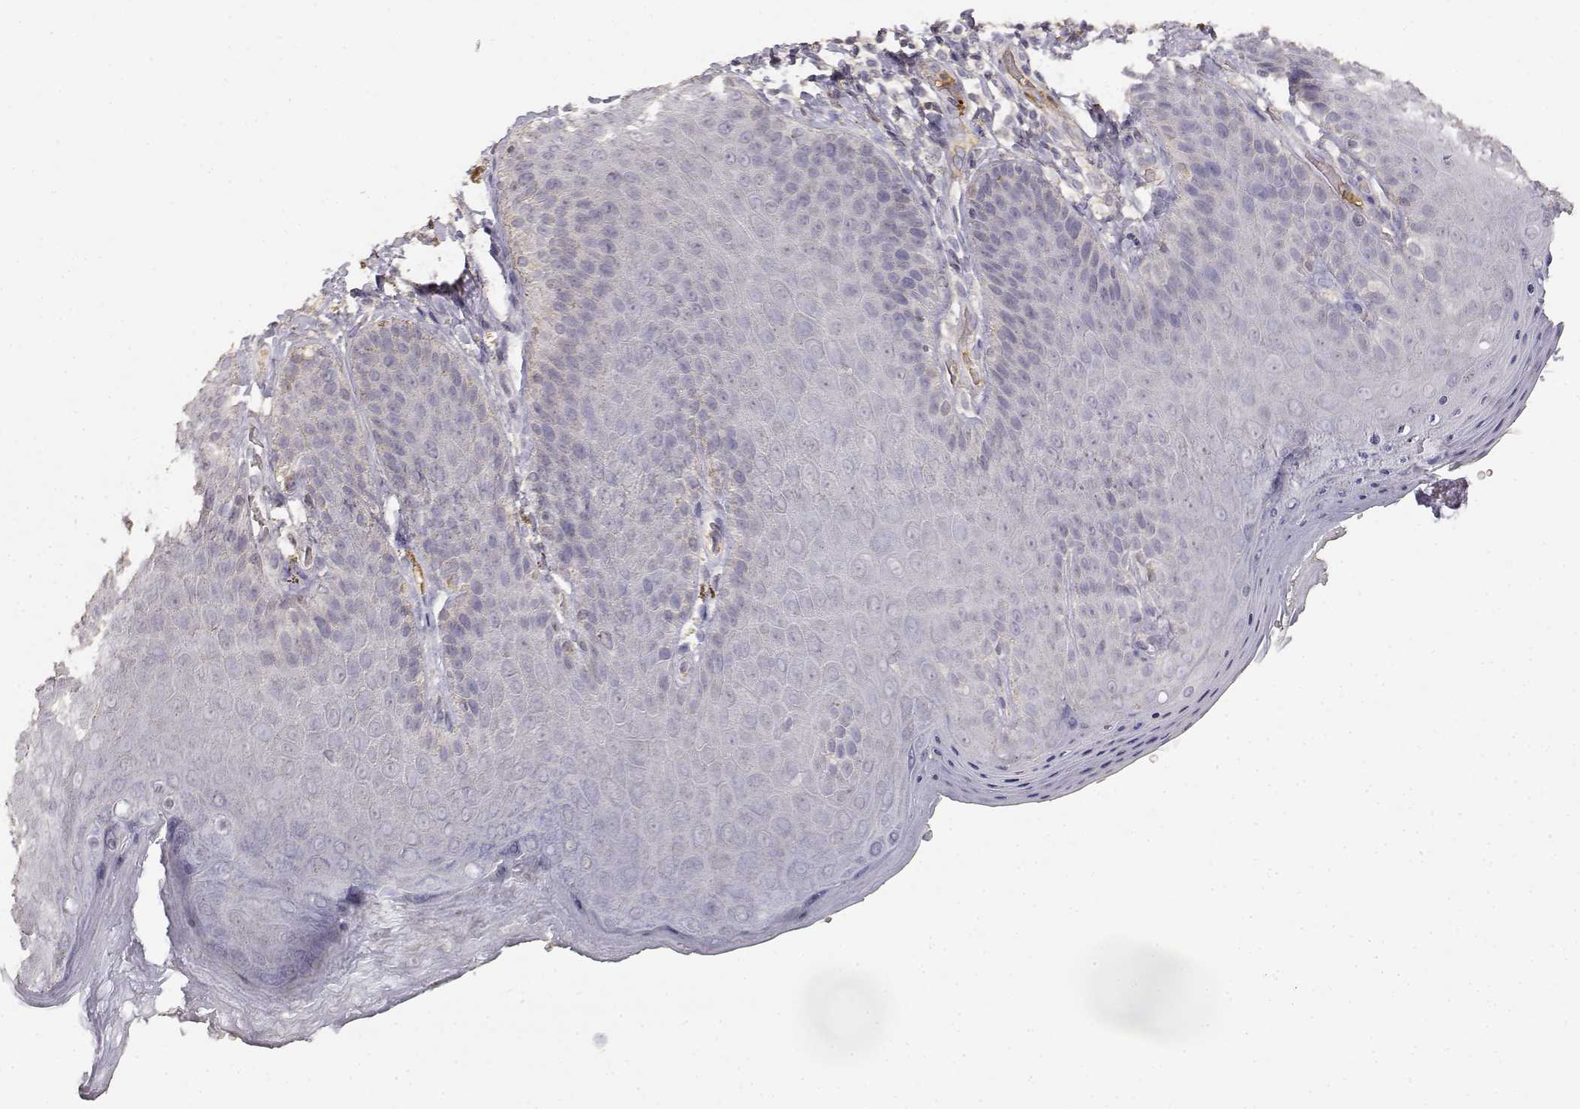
{"staining": {"intensity": "negative", "quantity": "none", "location": "none"}, "tissue": "skin", "cell_type": "Epidermal cells", "image_type": "normal", "snomed": [{"axis": "morphology", "description": "Normal tissue, NOS"}, {"axis": "topography", "description": "Anal"}], "caption": "DAB immunohistochemical staining of normal human skin displays no significant positivity in epidermal cells.", "gene": "TNFRSF10C", "patient": {"sex": "male", "age": 53}}